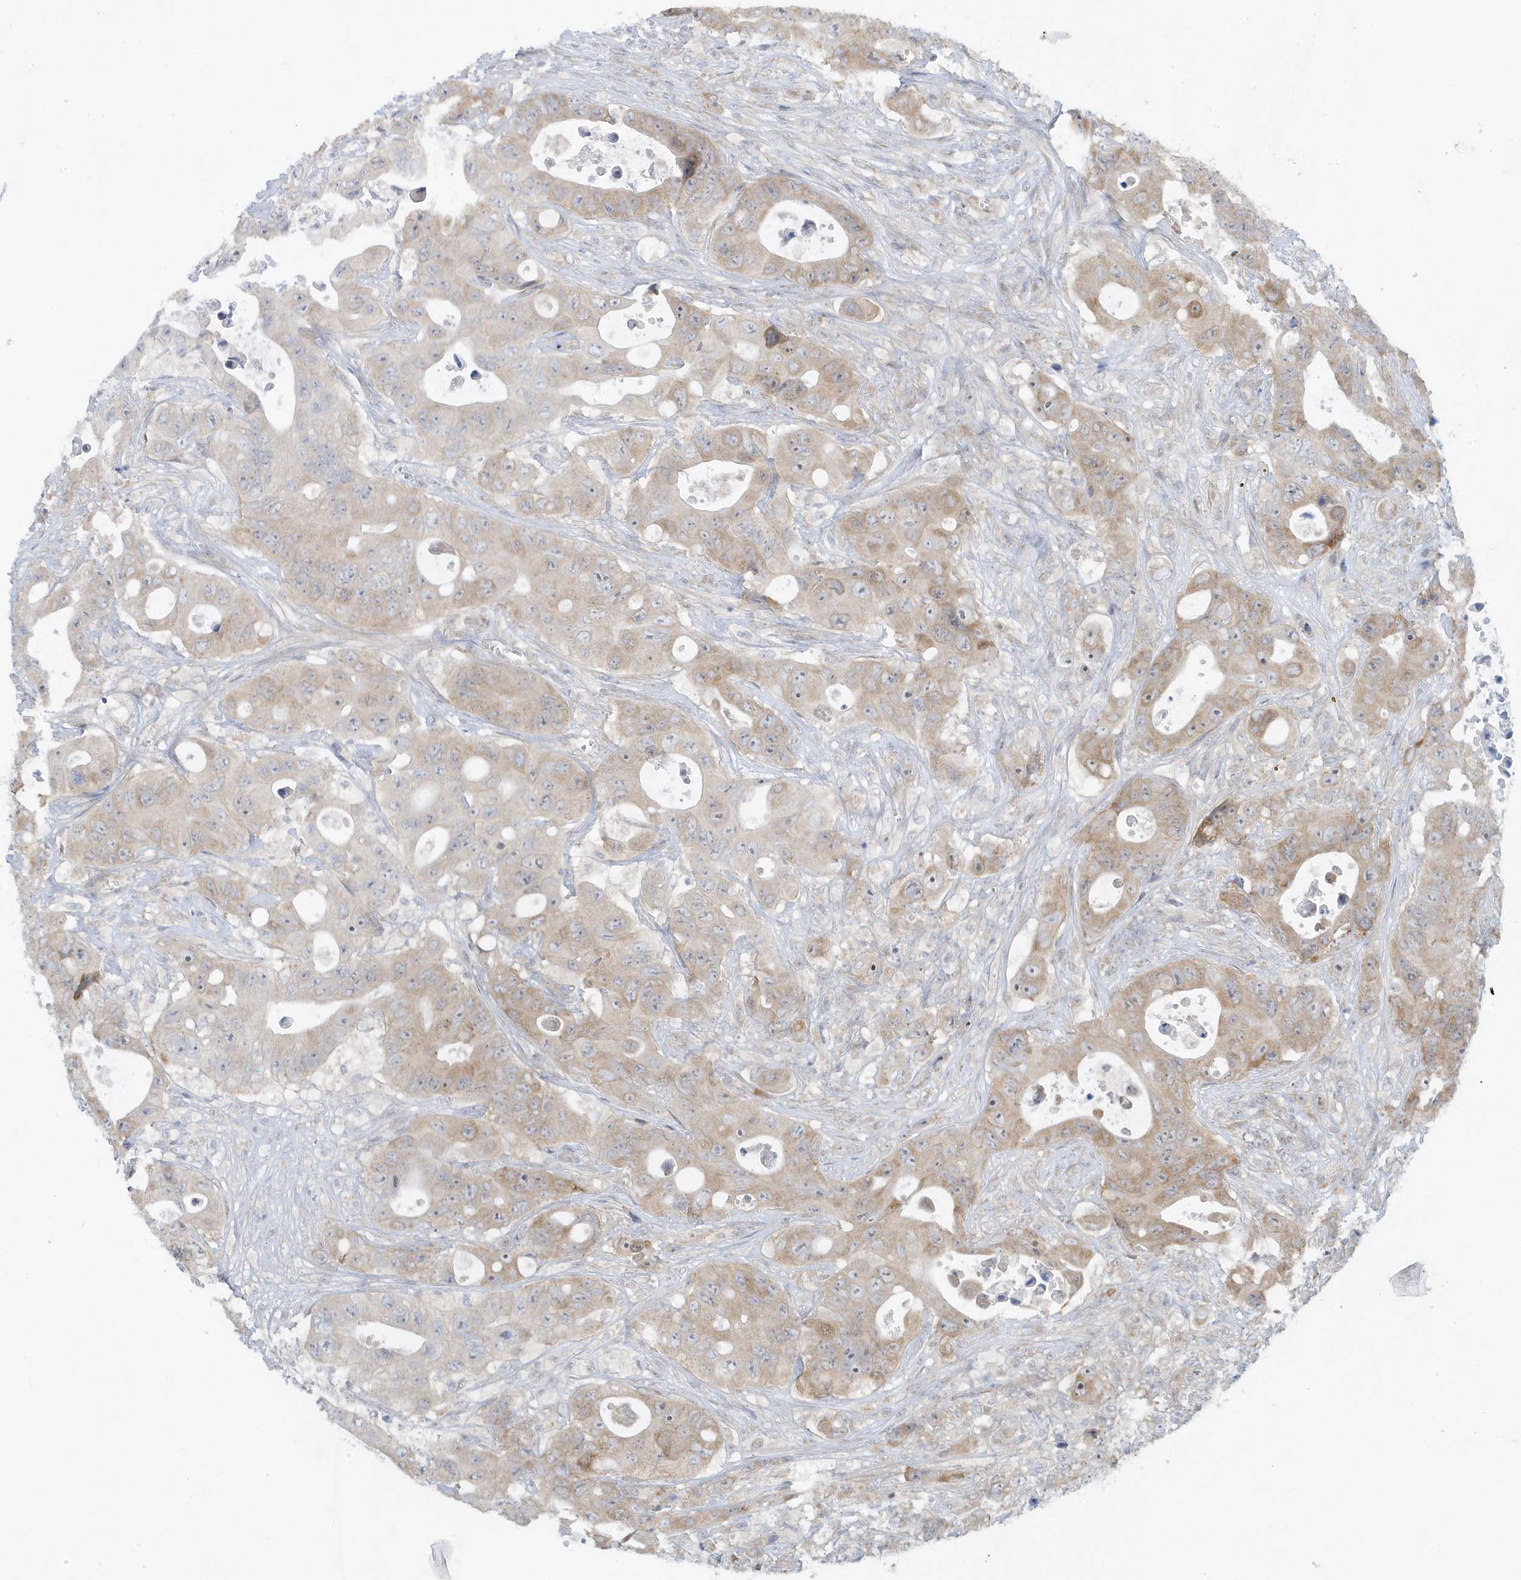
{"staining": {"intensity": "moderate", "quantity": "25%-75%", "location": "cytoplasmic/membranous"}, "tissue": "colorectal cancer", "cell_type": "Tumor cells", "image_type": "cancer", "snomed": [{"axis": "morphology", "description": "Adenocarcinoma, NOS"}, {"axis": "topography", "description": "Colon"}], "caption": "The histopathology image demonstrates staining of colorectal adenocarcinoma, revealing moderate cytoplasmic/membranous protein staining (brown color) within tumor cells.", "gene": "SCN3A", "patient": {"sex": "female", "age": 46}}